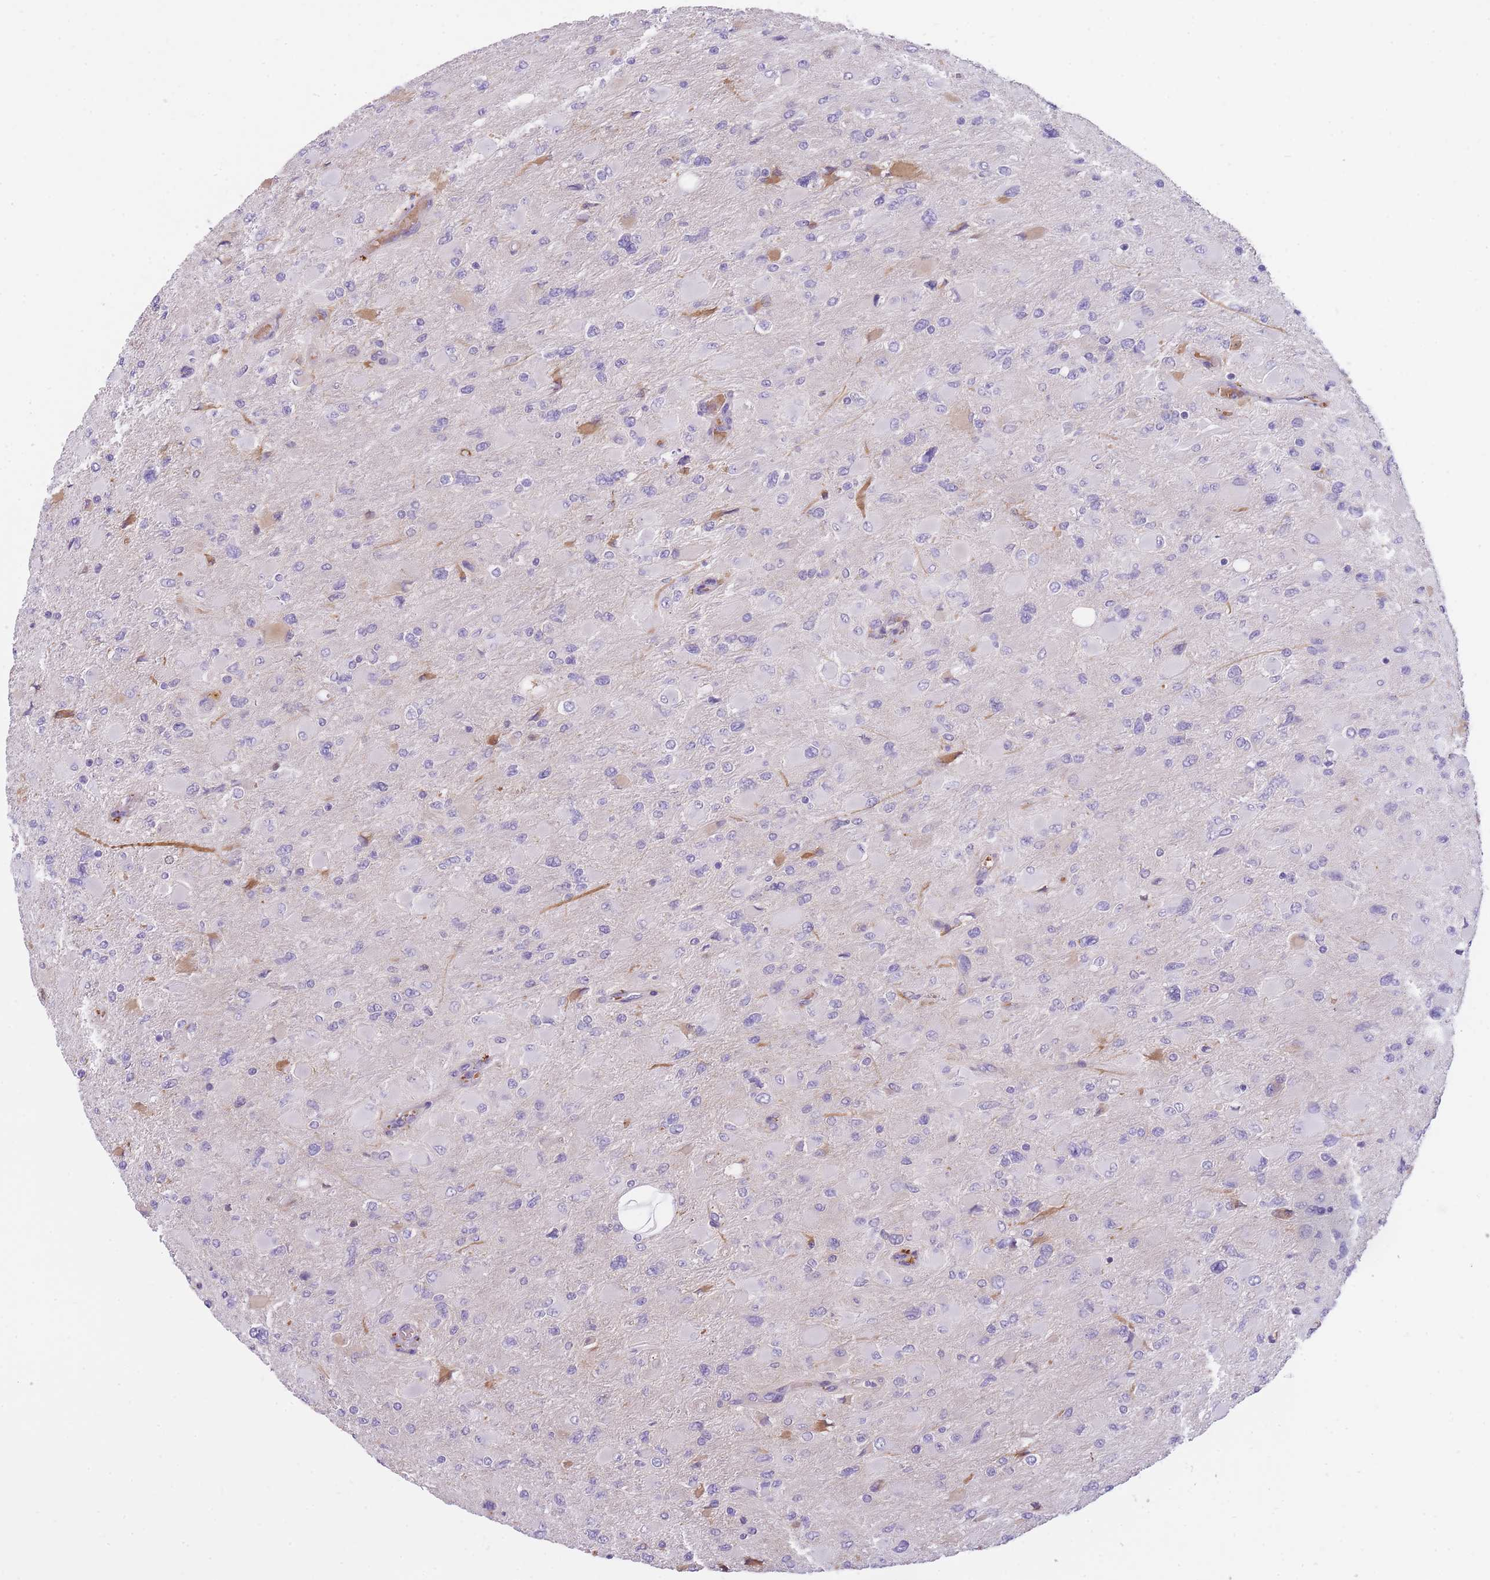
{"staining": {"intensity": "negative", "quantity": "none", "location": "none"}, "tissue": "glioma", "cell_type": "Tumor cells", "image_type": "cancer", "snomed": [{"axis": "morphology", "description": "Glioma, malignant, High grade"}, {"axis": "topography", "description": "Cerebral cortex"}], "caption": "Immunohistochemical staining of high-grade glioma (malignant) demonstrates no significant expression in tumor cells.", "gene": "GNAT1", "patient": {"sex": "female", "age": 36}}